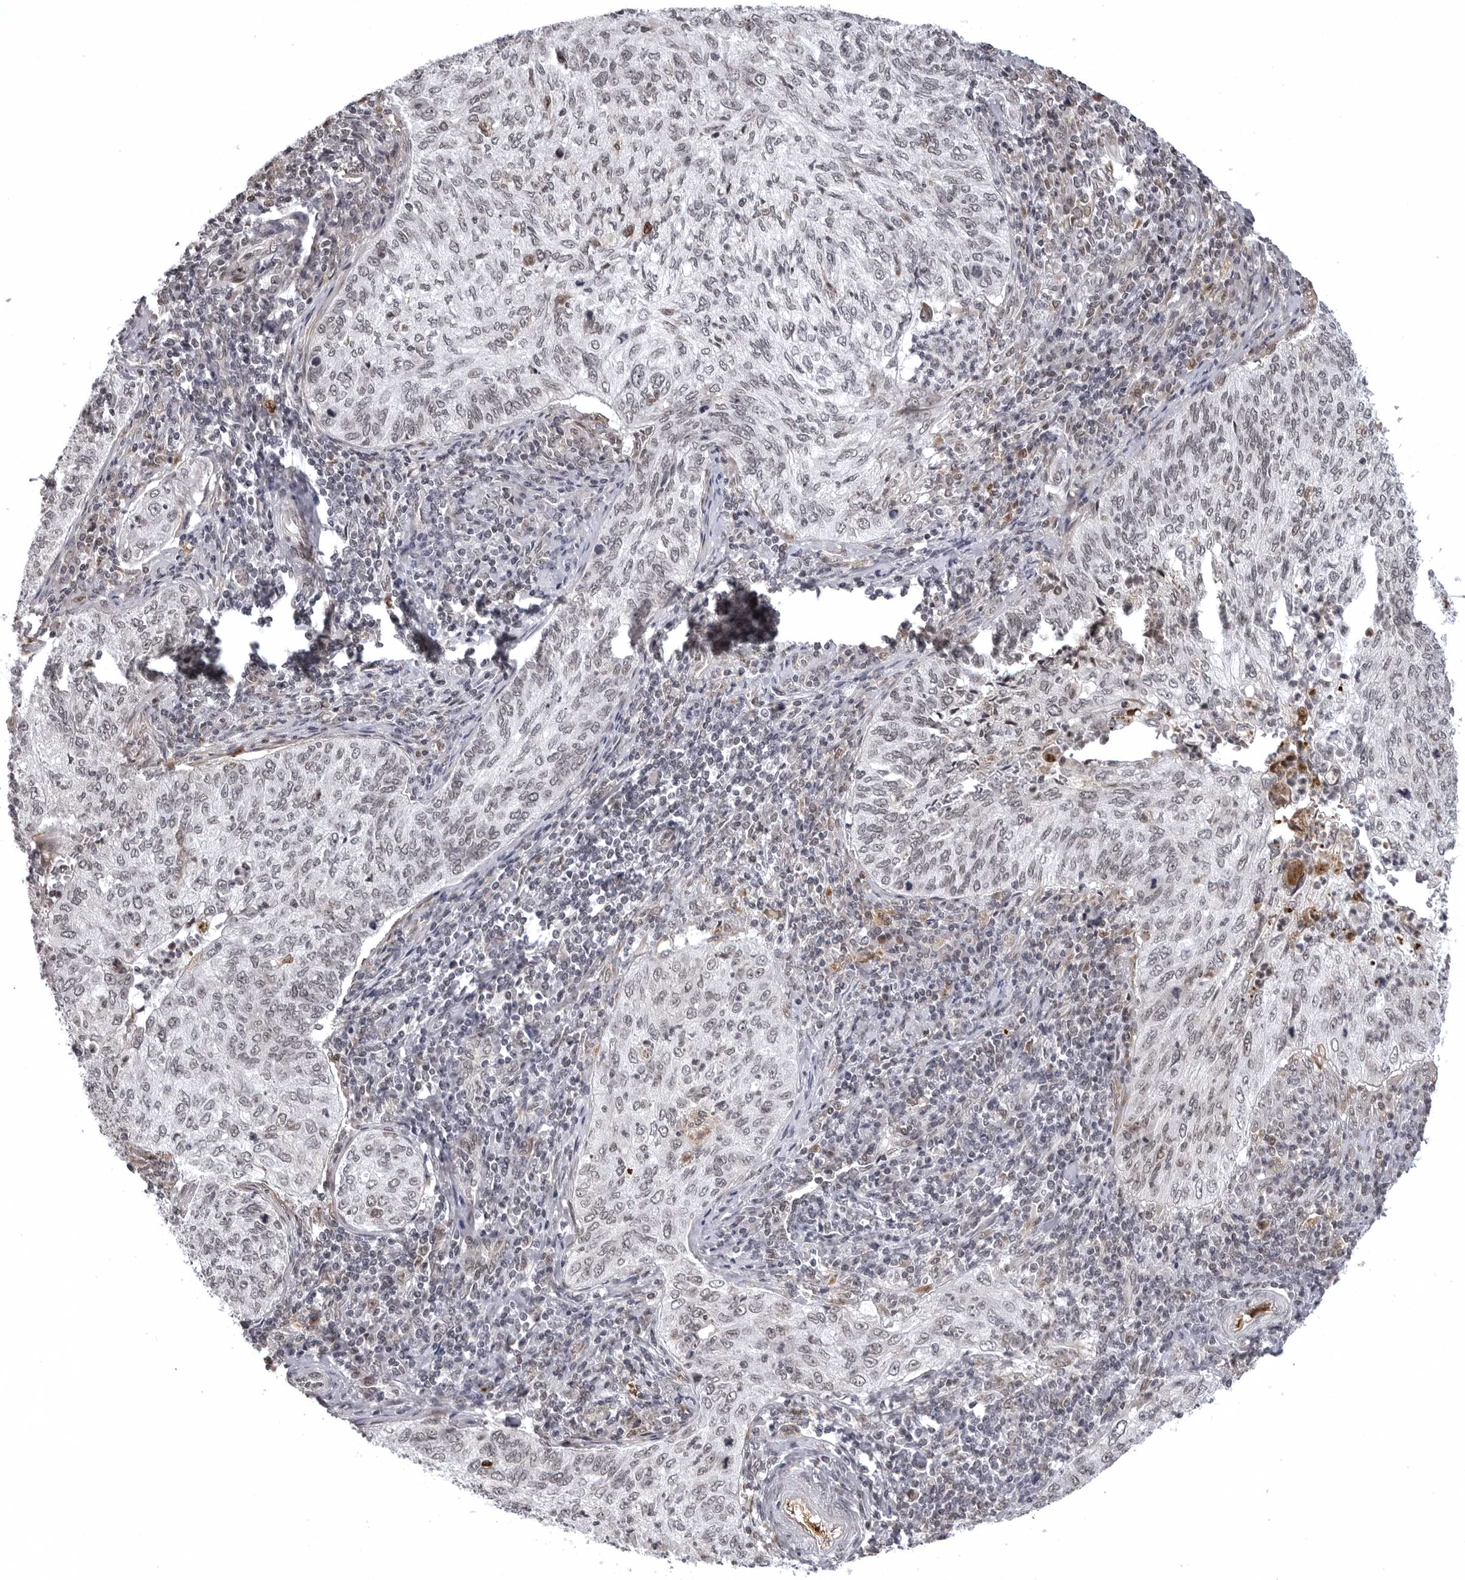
{"staining": {"intensity": "weak", "quantity": "<25%", "location": "nuclear"}, "tissue": "cervical cancer", "cell_type": "Tumor cells", "image_type": "cancer", "snomed": [{"axis": "morphology", "description": "Squamous cell carcinoma, NOS"}, {"axis": "topography", "description": "Cervix"}], "caption": "Cervical cancer was stained to show a protein in brown. There is no significant positivity in tumor cells. (Stains: DAB (3,3'-diaminobenzidine) immunohistochemistry (IHC) with hematoxylin counter stain, Microscopy: brightfield microscopy at high magnification).", "gene": "PHF3", "patient": {"sex": "female", "age": 30}}